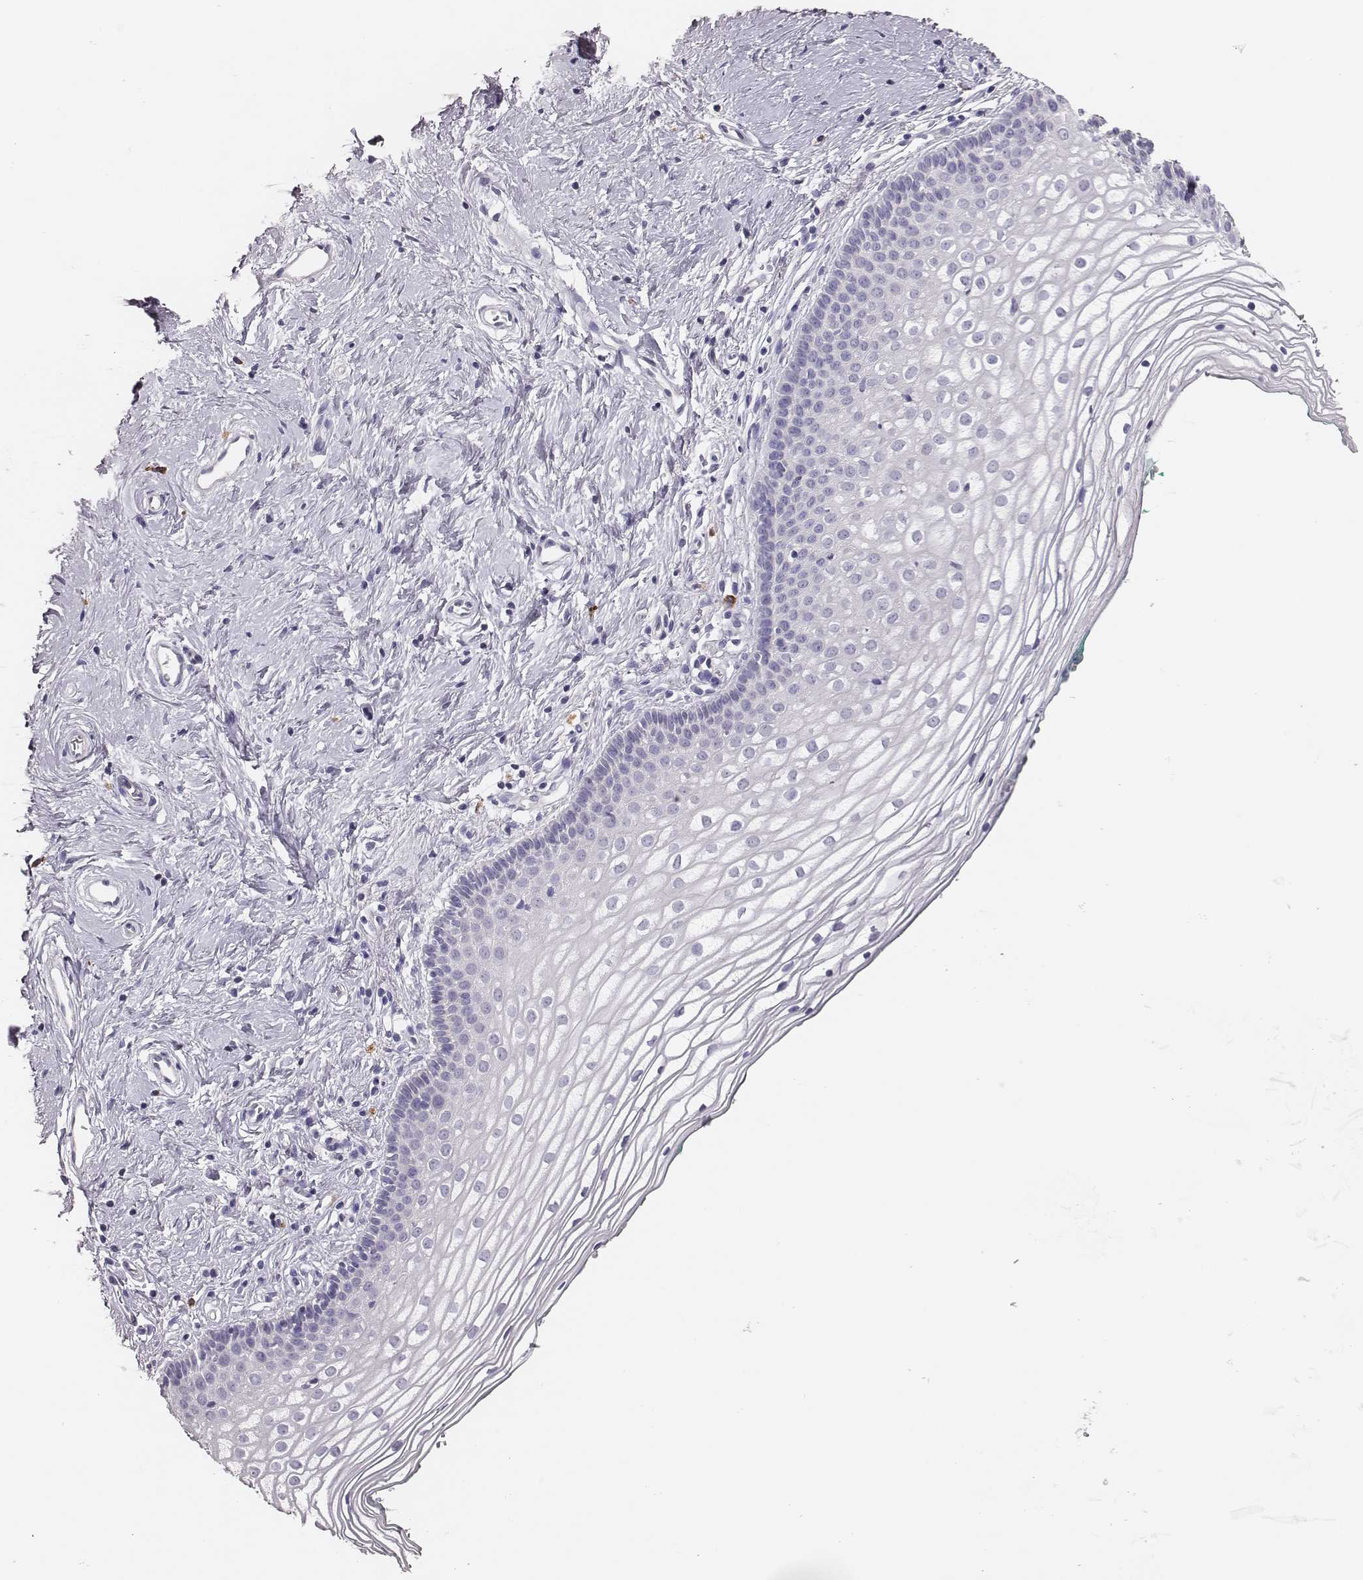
{"staining": {"intensity": "negative", "quantity": "none", "location": "none"}, "tissue": "vagina", "cell_type": "Squamous epithelial cells", "image_type": "normal", "snomed": [{"axis": "morphology", "description": "Normal tissue, NOS"}, {"axis": "topography", "description": "Vagina"}], "caption": "Normal vagina was stained to show a protein in brown. There is no significant expression in squamous epithelial cells.", "gene": "P2RY10", "patient": {"sex": "female", "age": 36}}